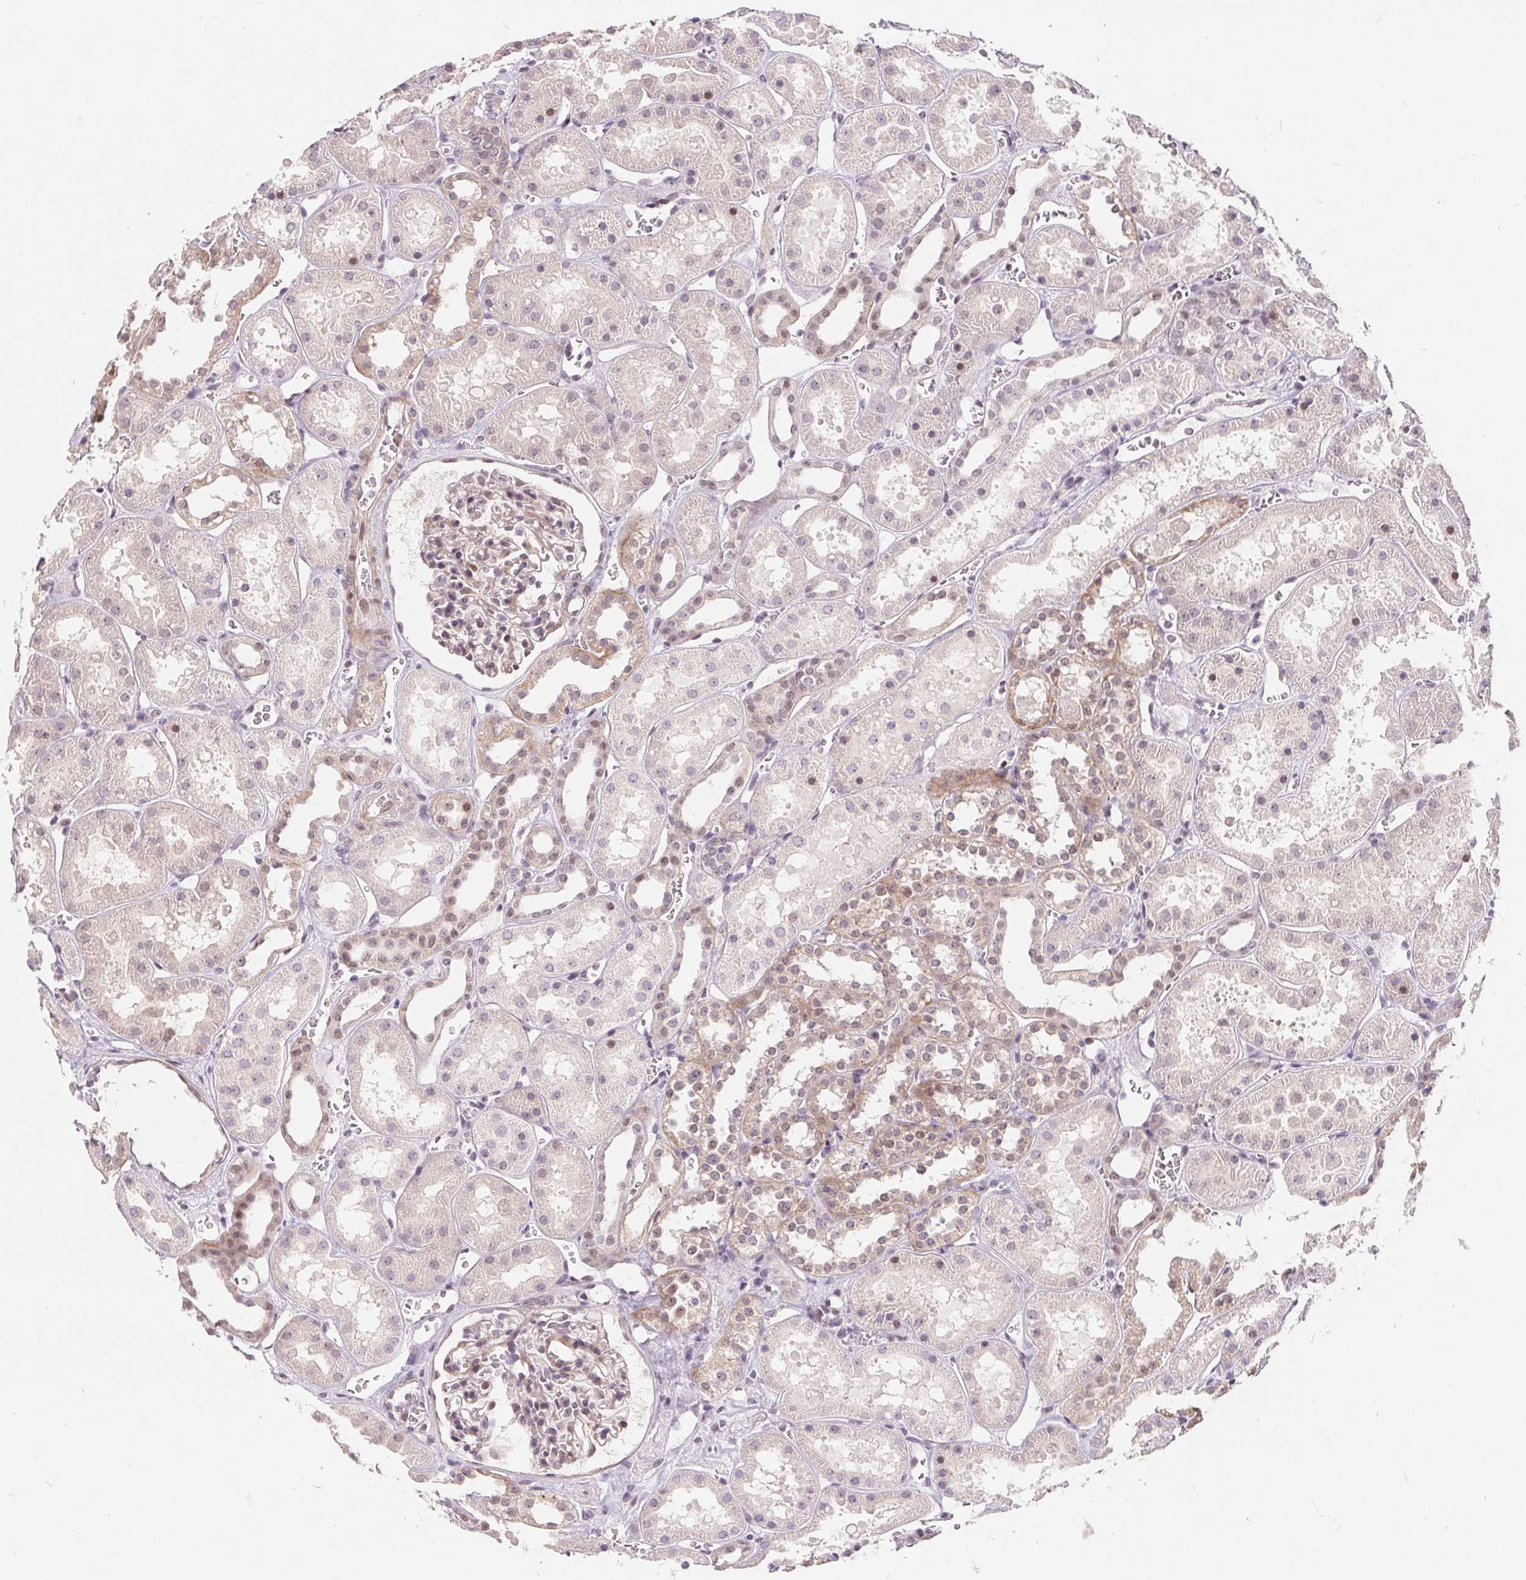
{"staining": {"intensity": "moderate", "quantity": "<25%", "location": "nuclear"}, "tissue": "kidney", "cell_type": "Cells in glomeruli", "image_type": "normal", "snomed": [{"axis": "morphology", "description": "Normal tissue, NOS"}, {"axis": "topography", "description": "Kidney"}], "caption": "Protein staining displays moderate nuclear staining in approximately <25% of cells in glomeruli in benign kidney. Using DAB (brown) and hematoxylin (blue) stains, captured at high magnification using brightfield microscopy.", "gene": "NRG2", "patient": {"sex": "female", "age": 41}}